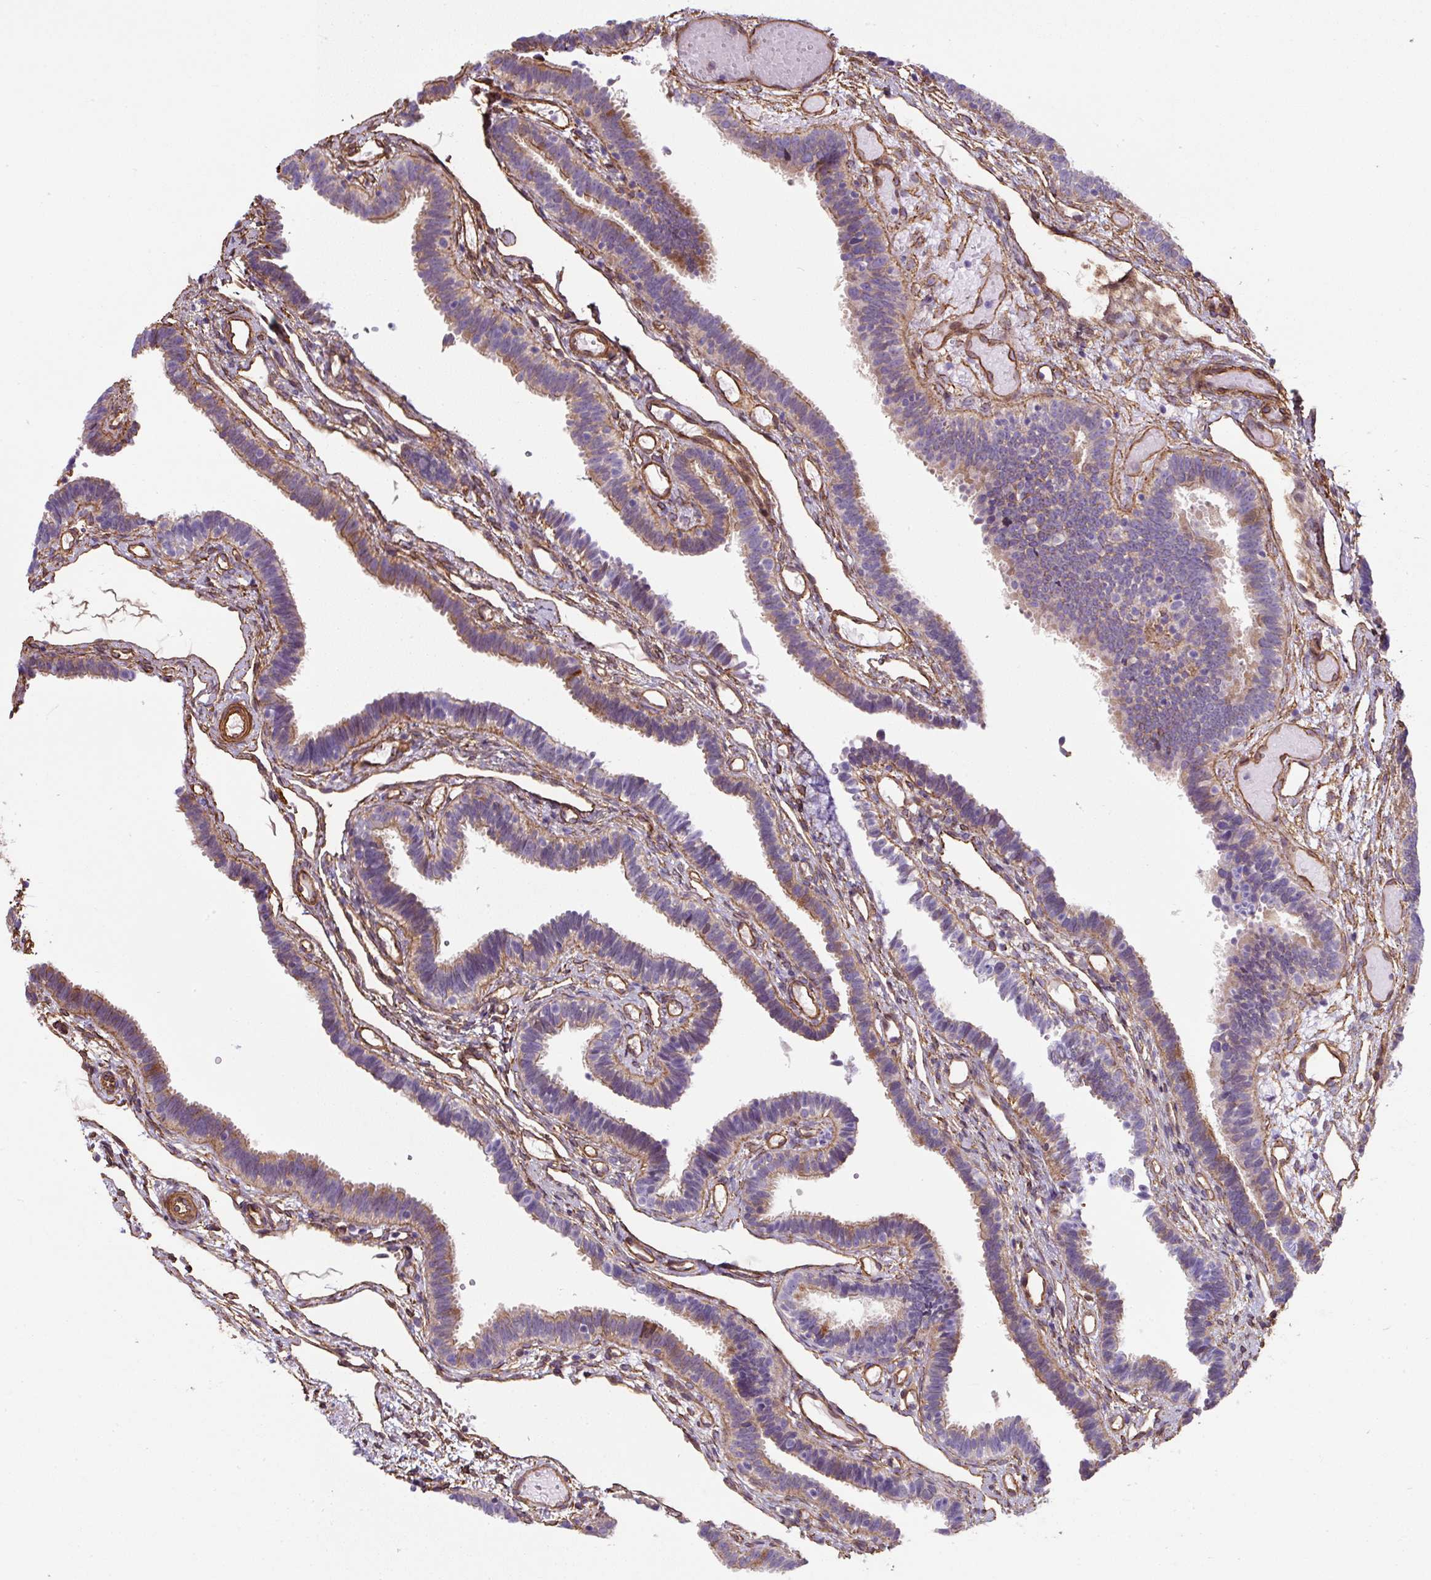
{"staining": {"intensity": "moderate", "quantity": "25%-75%", "location": "cytoplasmic/membranous"}, "tissue": "fallopian tube", "cell_type": "Glandular cells", "image_type": "normal", "snomed": [{"axis": "morphology", "description": "Normal tissue, NOS"}, {"axis": "topography", "description": "Fallopian tube"}], "caption": "DAB (3,3'-diaminobenzidine) immunohistochemical staining of unremarkable fallopian tube demonstrates moderate cytoplasmic/membranous protein expression in approximately 25%-75% of glandular cells.", "gene": "ANKUB1", "patient": {"sex": "female", "age": 37}}